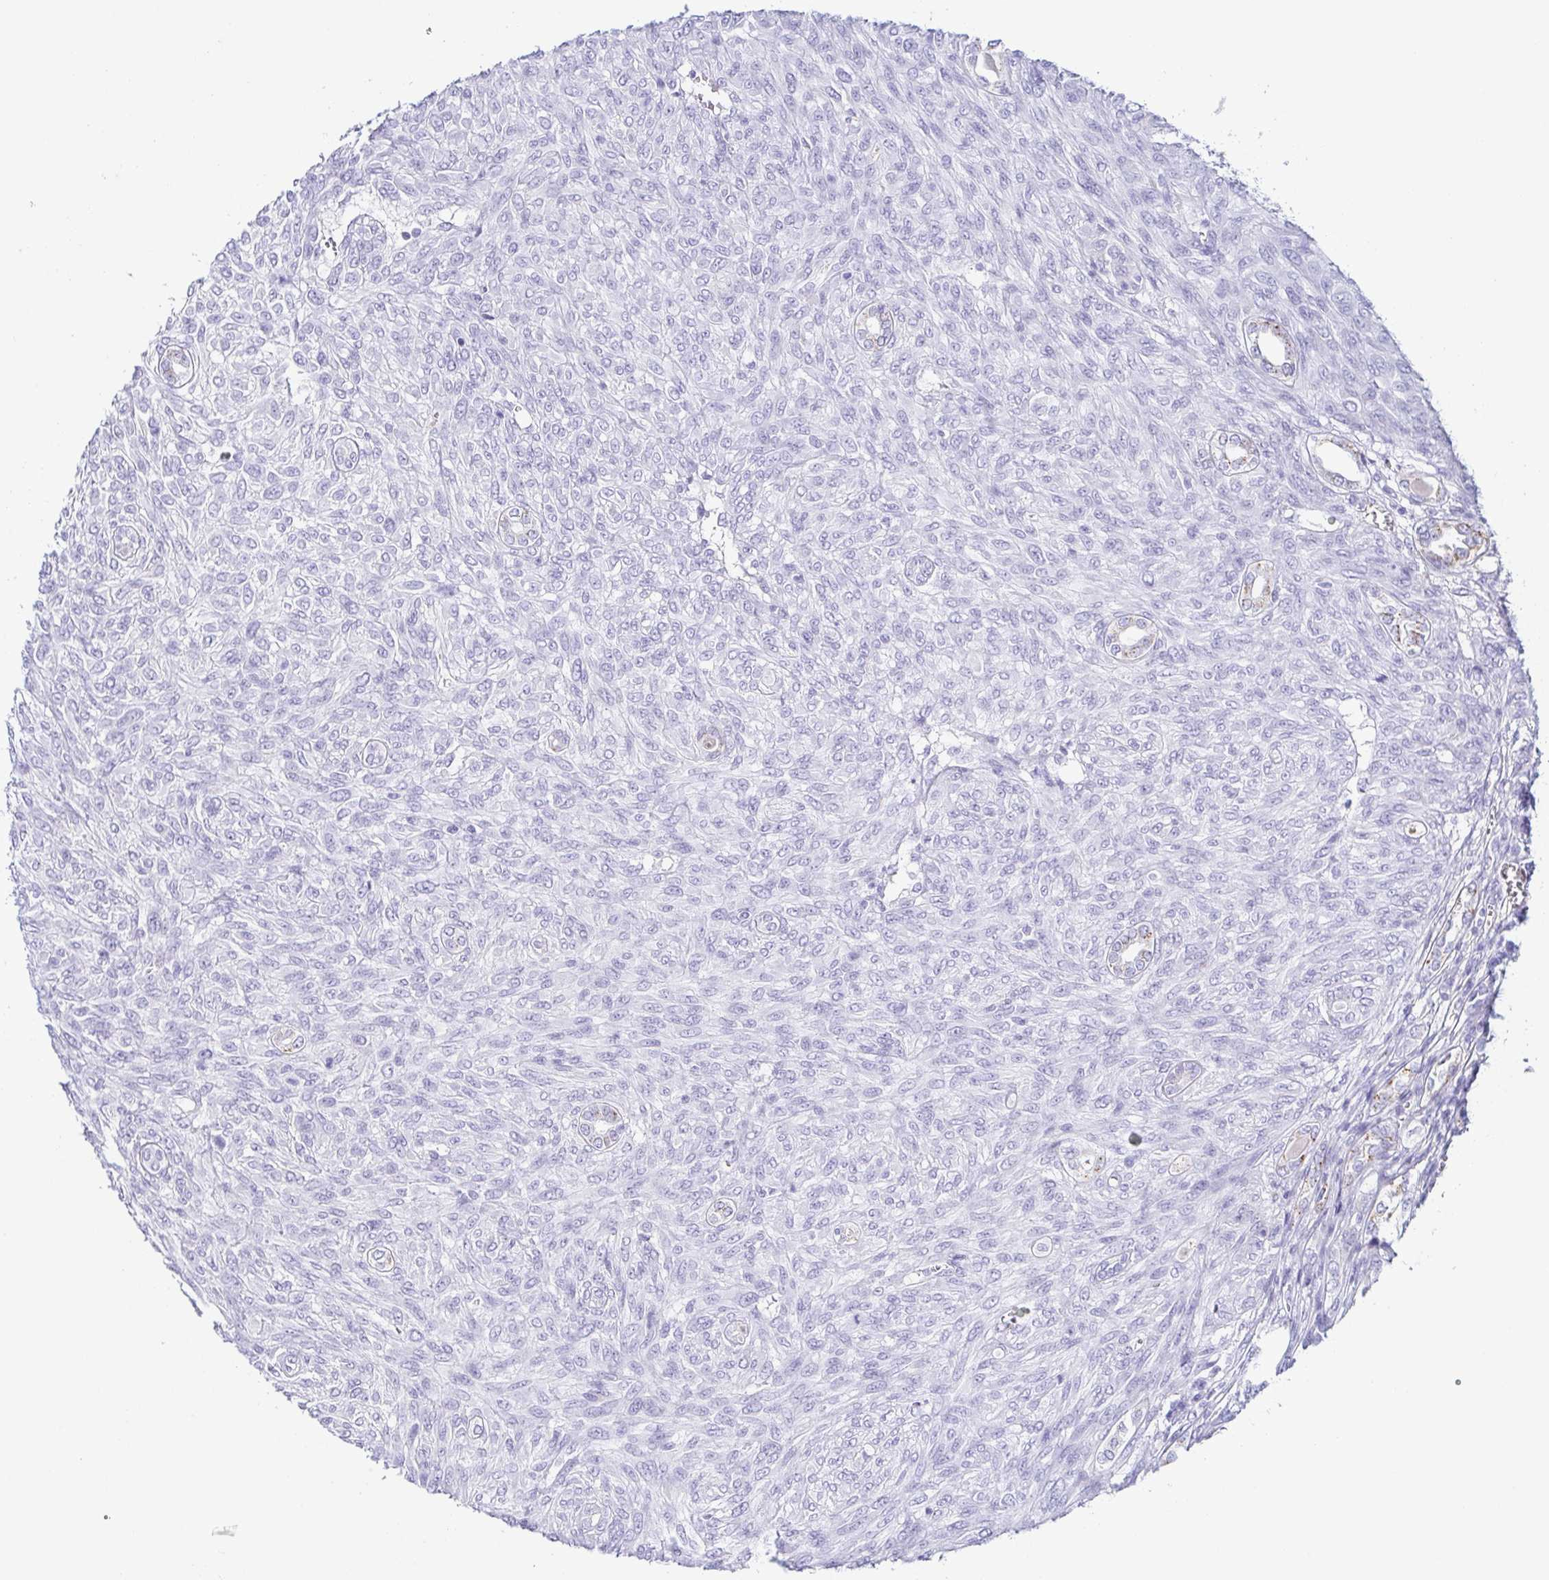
{"staining": {"intensity": "negative", "quantity": "none", "location": "none"}, "tissue": "renal cancer", "cell_type": "Tumor cells", "image_type": "cancer", "snomed": [{"axis": "morphology", "description": "Adenocarcinoma, NOS"}, {"axis": "topography", "description": "Kidney"}], "caption": "Immunohistochemistry (IHC) photomicrograph of neoplastic tissue: renal cancer stained with DAB exhibits no significant protein positivity in tumor cells.", "gene": "LDLRAD1", "patient": {"sex": "male", "age": 58}}